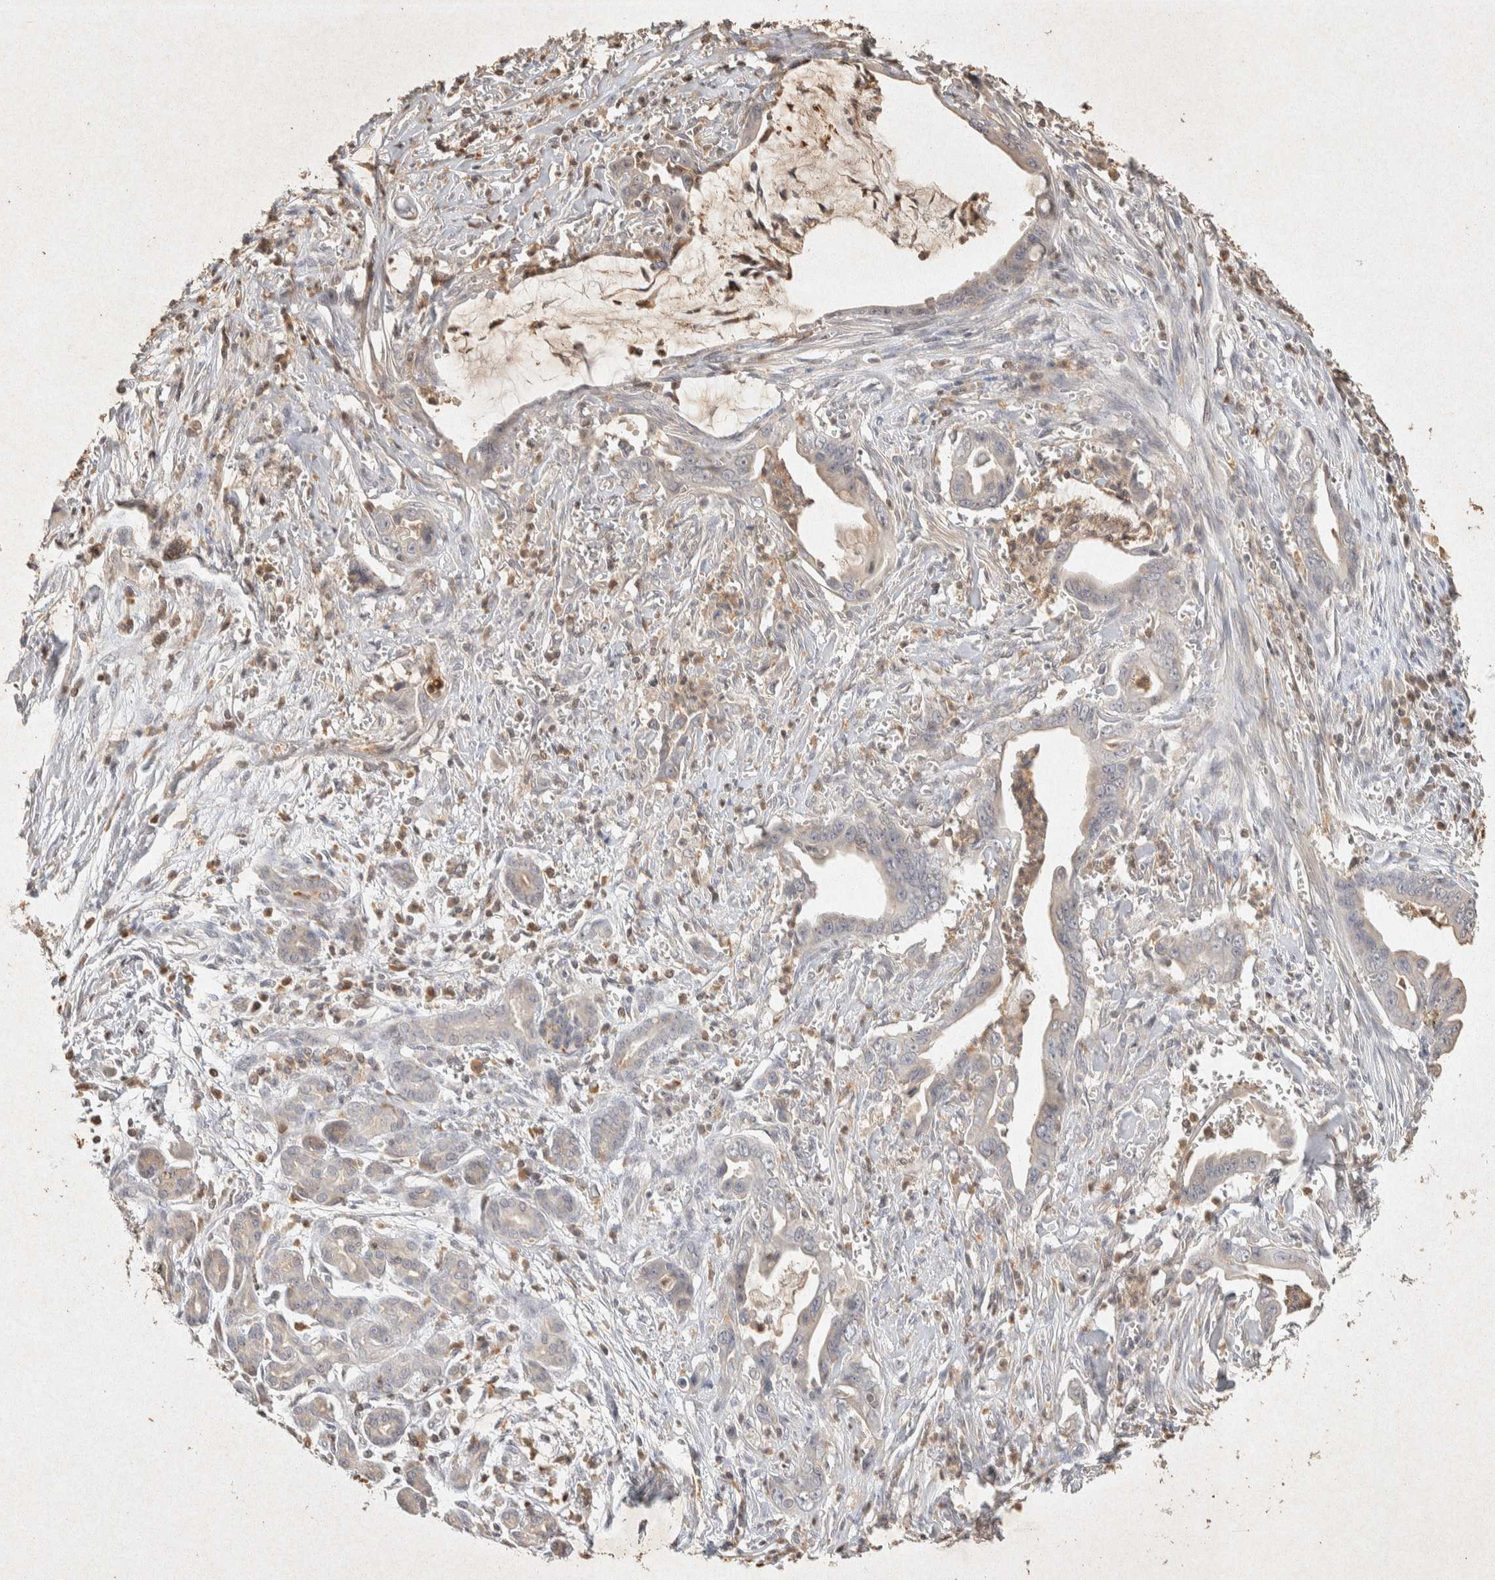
{"staining": {"intensity": "negative", "quantity": "none", "location": "none"}, "tissue": "pancreatic cancer", "cell_type": "Tumor cells", "image_type": "cancer", "snomed": [{"axis": "morphology", "description": "Adenocarcinoma, NOS"}, {"axis": "topography", "description": "Pancreas"}], "caption": "The image displays no staining of tumor cells in pancreatic adenocarcinoma.", "gene": "RAC2", "patient": {"sex": "male", "age": 59}}